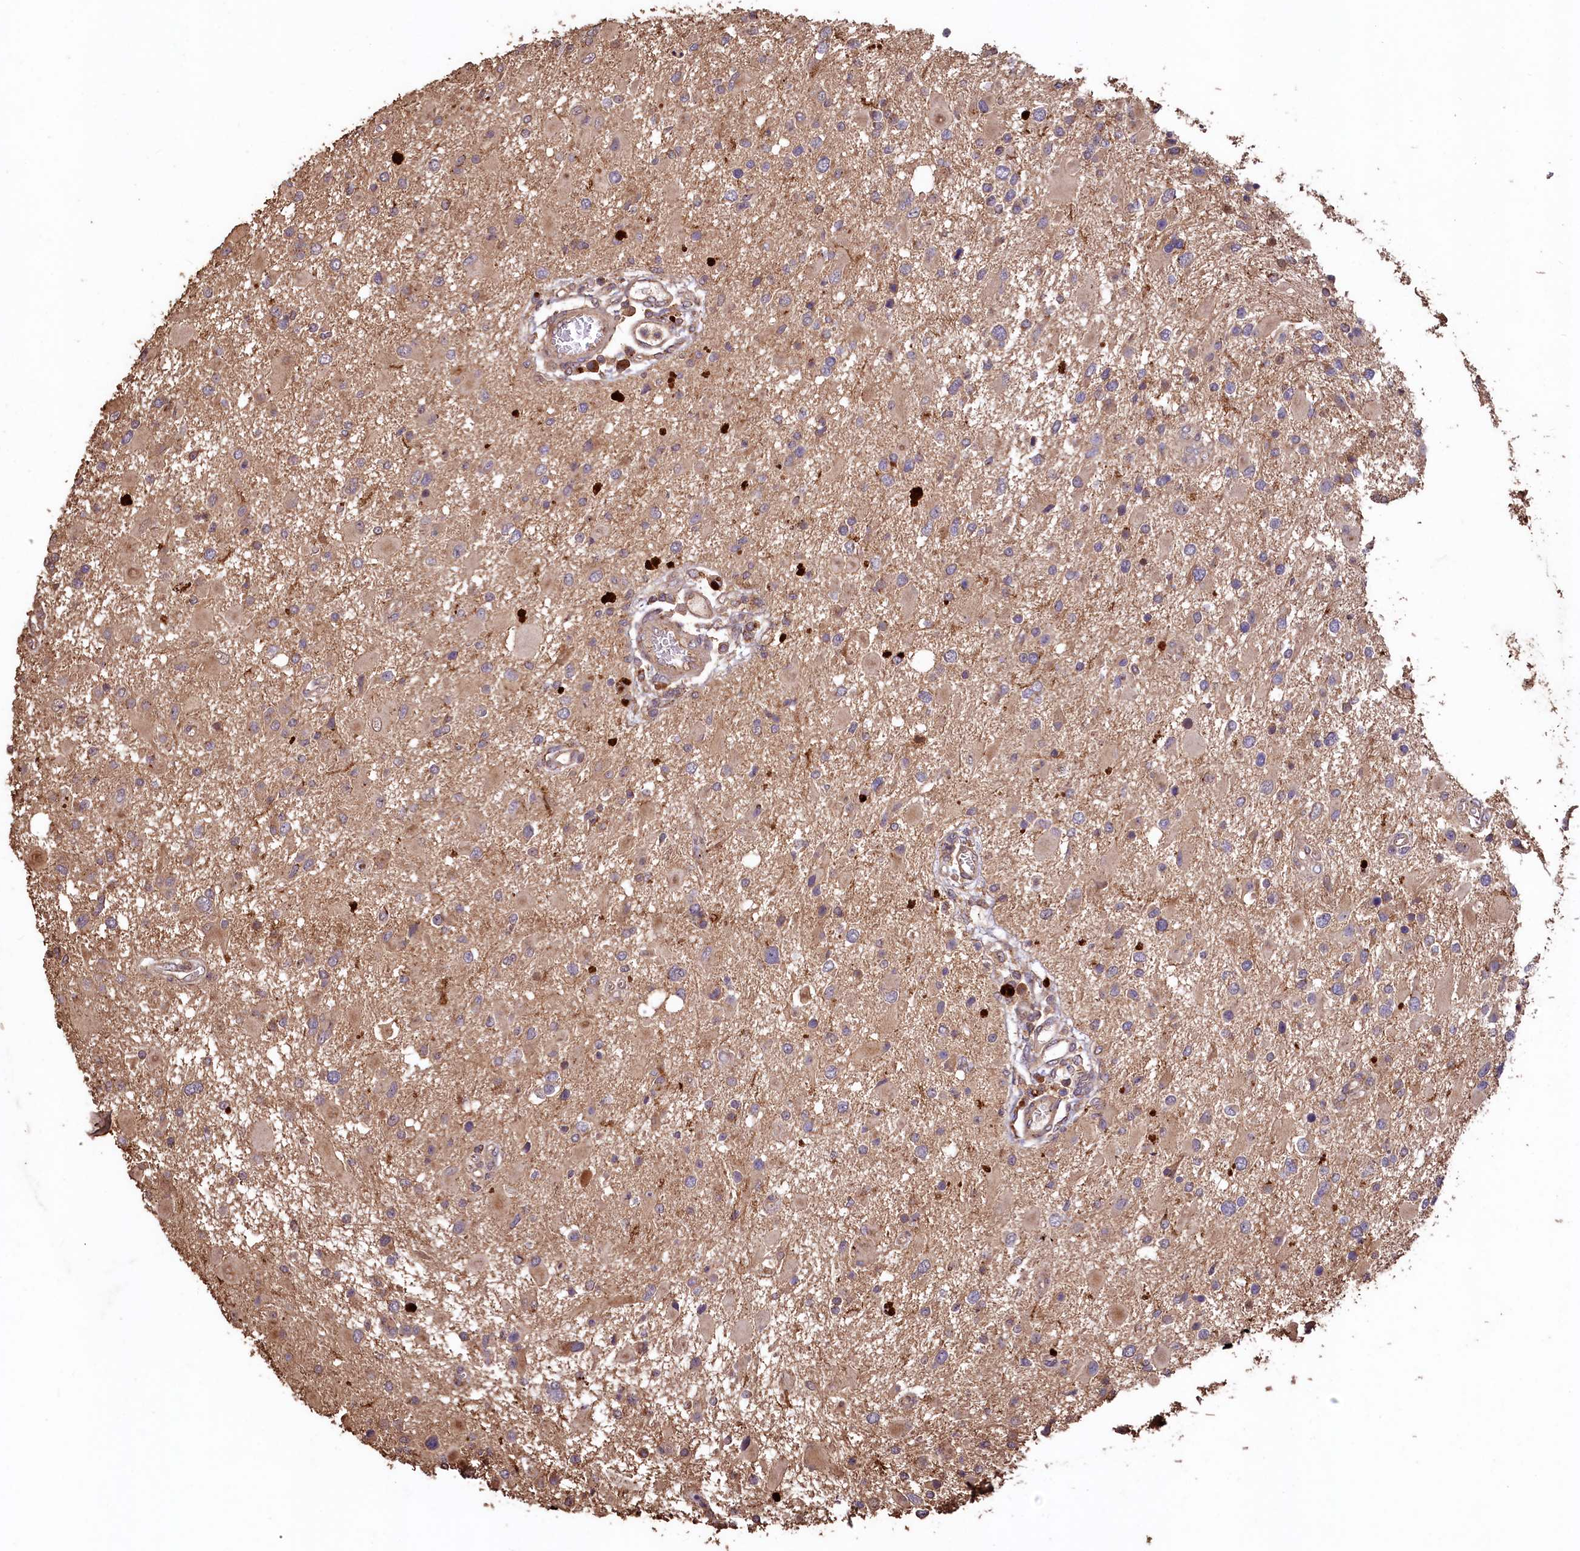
{"staining": {"intensity": "weak", "quantity": ">75%", "location": "cytoplasmic/membranous"}, "tissue": "glioma", "cell_type": "Tumor cells", "image_type": "cancer", "snomed": [{"axis": "morphology", "description": "Glioma, malignant, High grade"}, {"axis": "topography", "description": "Brain"}], "caption": "Protein staining displays weak cytoplasmic/membranous expression in approximately >75% of tumor cells in glioma.", "gene": "TMEM98", "patient": {"sex": "male", "age": 53}}